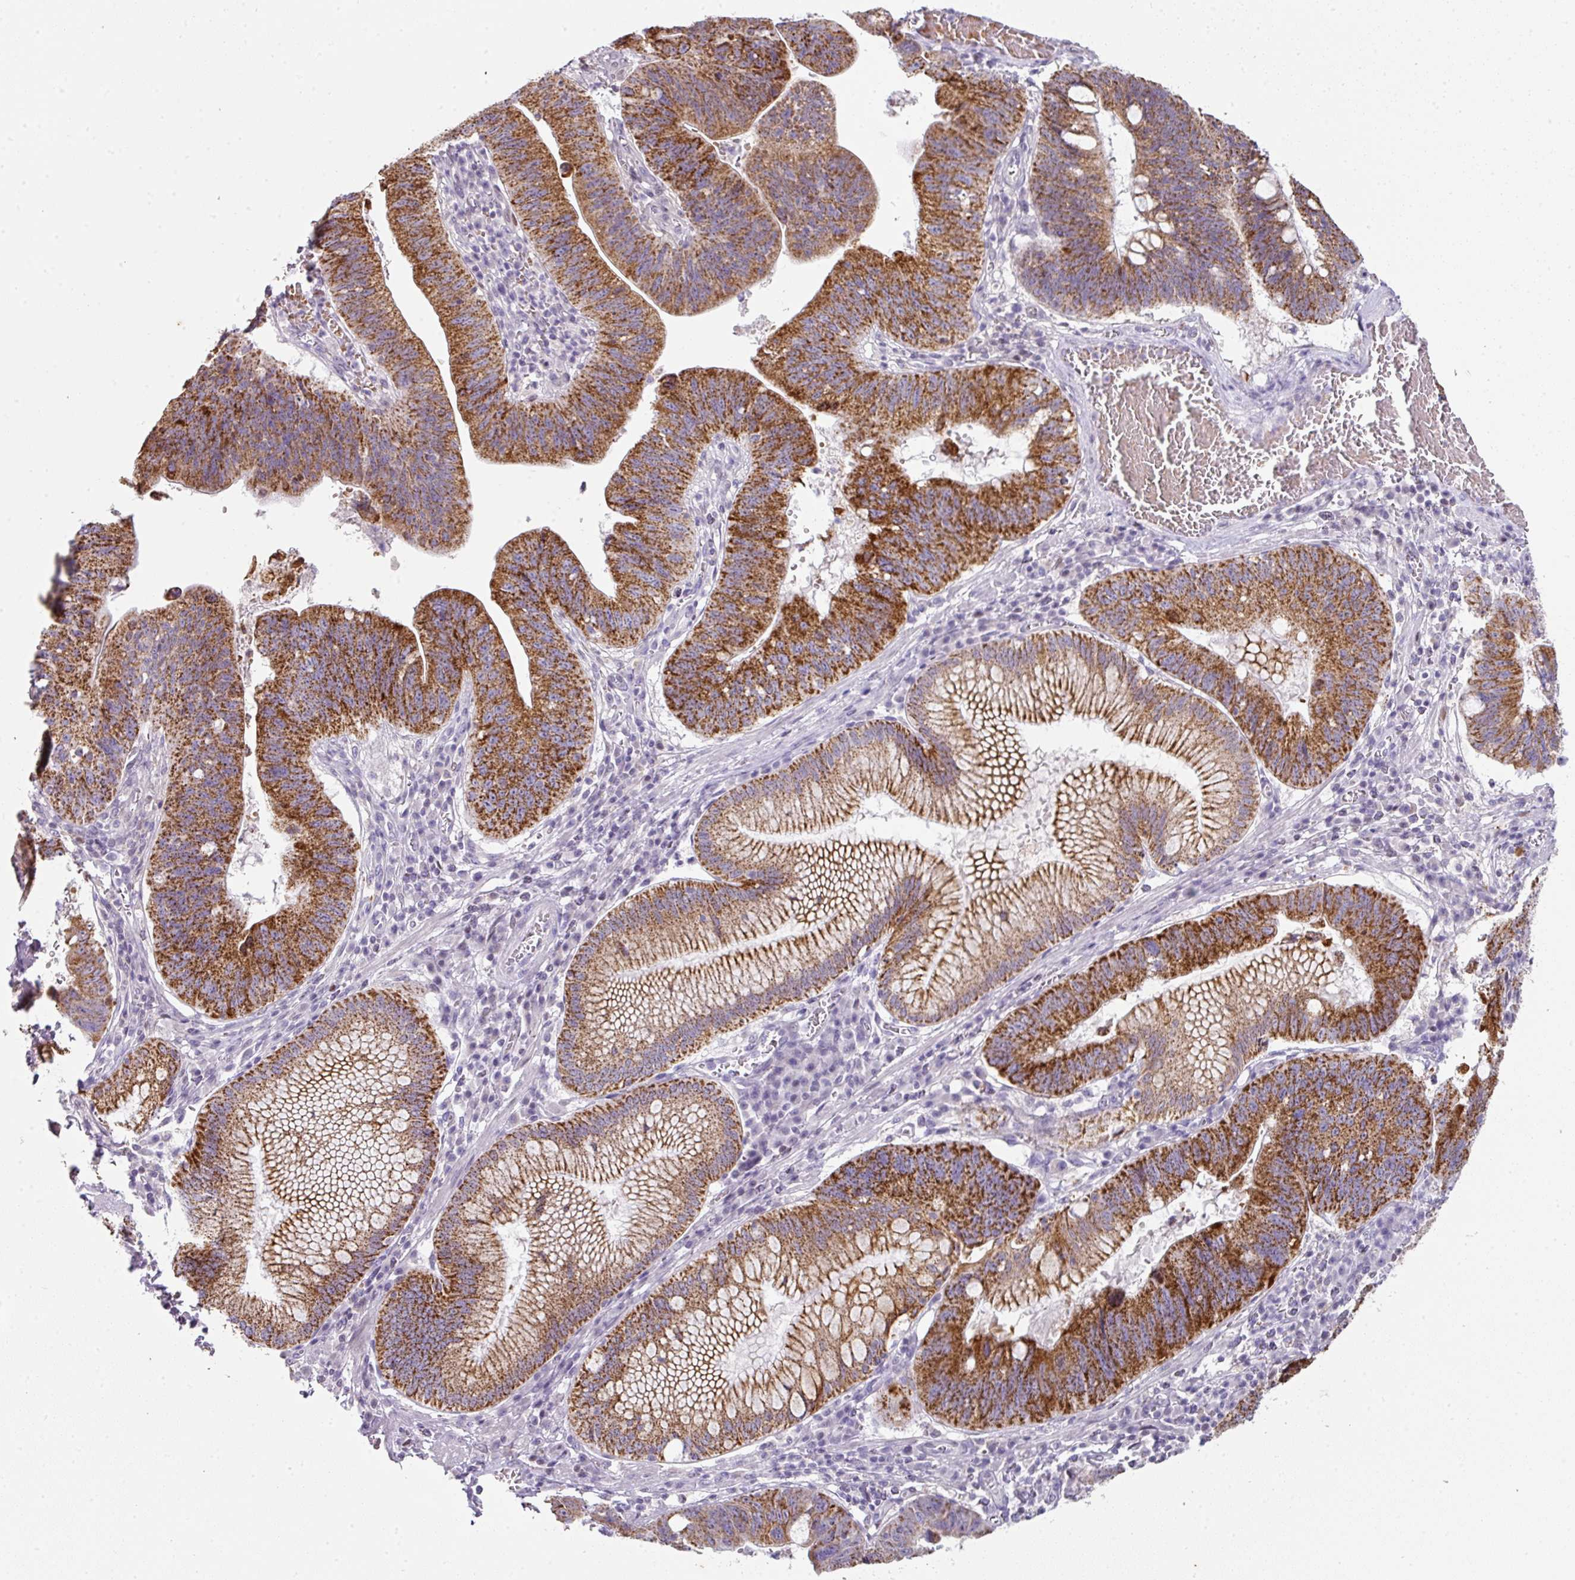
{"staining": {"intensity": "strong", "quantity": ">75%", "location": "cytoplasmic/membranous"}, "tissue": "stomach cancer", "cell_type": "Tumor cells", "image_type": "cancer", "snomed": [{"axis": "morphology", "description": "Adenocarcinoma, NOS"}, {"axis": "topography", "description": "Stomach"}], "caption": "This is an image of immunohistochemistry (IHC) staining of stomach cancer (adenocarcinoma), which shows strong expression in the cytoplasmic/membranous of tumor cells.", "gene": "ANKRD18A", "patient": {"sex": "male", "age": 59}}